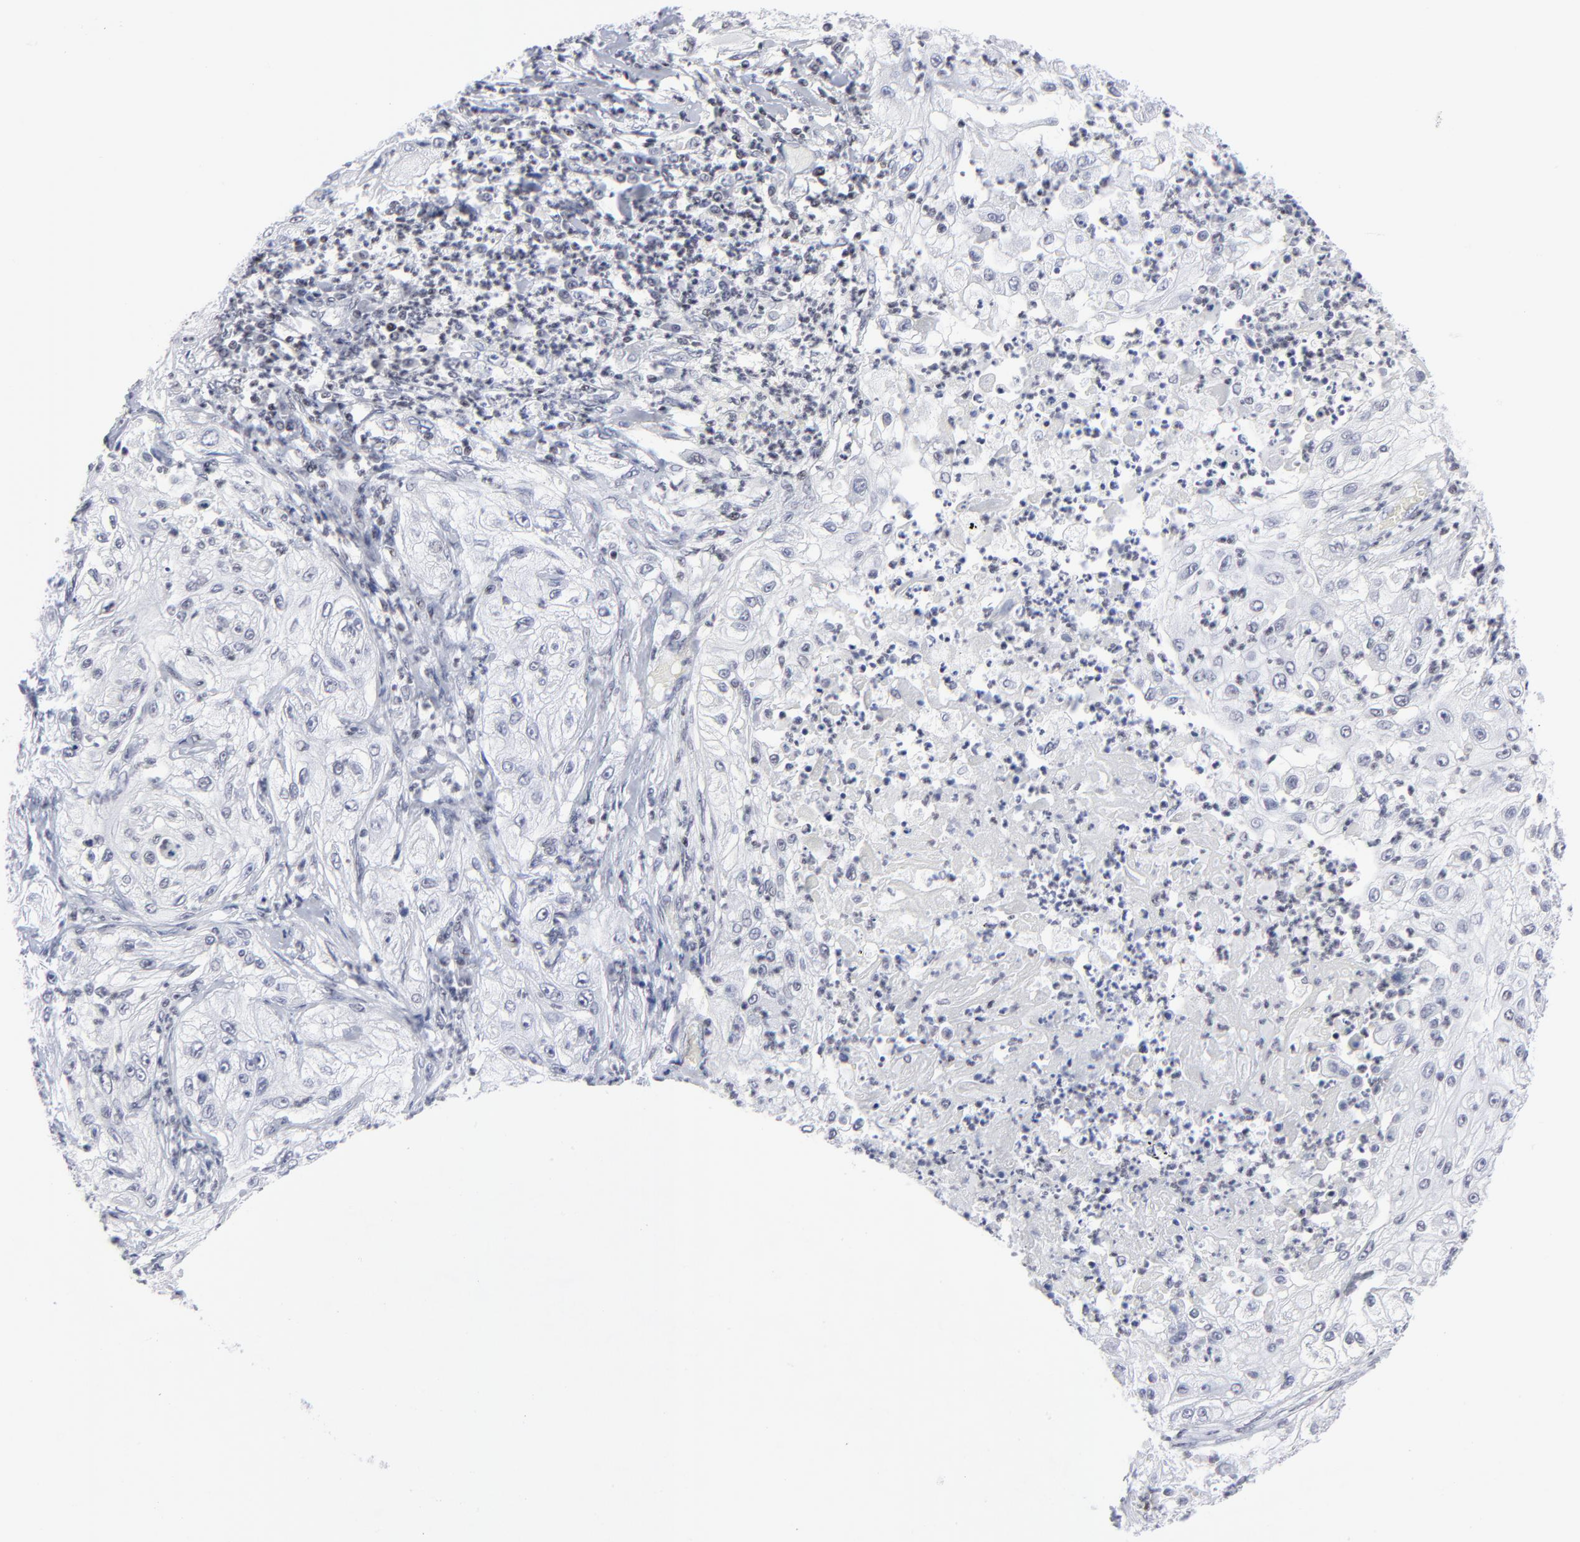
{"staining": {"intensity": "negative", "quantity": "none", "location": "none"}, "tissue": "lung cancer", "cell_type": "Tumor cells", "image_type": "cancer", "snomed": [{"axis": "morphology", "description": "Inflammation, NOS"}, {"axis": "morphology", "description": "Squamous cell carcinoma, NOS"}, {"axis": "topography", "description": "Lymph node"}, {"axis": "topography", "description": "Soft tissue"}, {"axis": "topography", "description": "Lung"}], "caption": "The histopathology image displays no significant staining in tumor cells of lung cancer. (DAB (3,3'-diaminobenzidine) immunohistochemistry (IHC) visualized using brightfield microscopy, high magnification).", "gene": "SP2", "patient": {"sex": "male", "age": 66}}